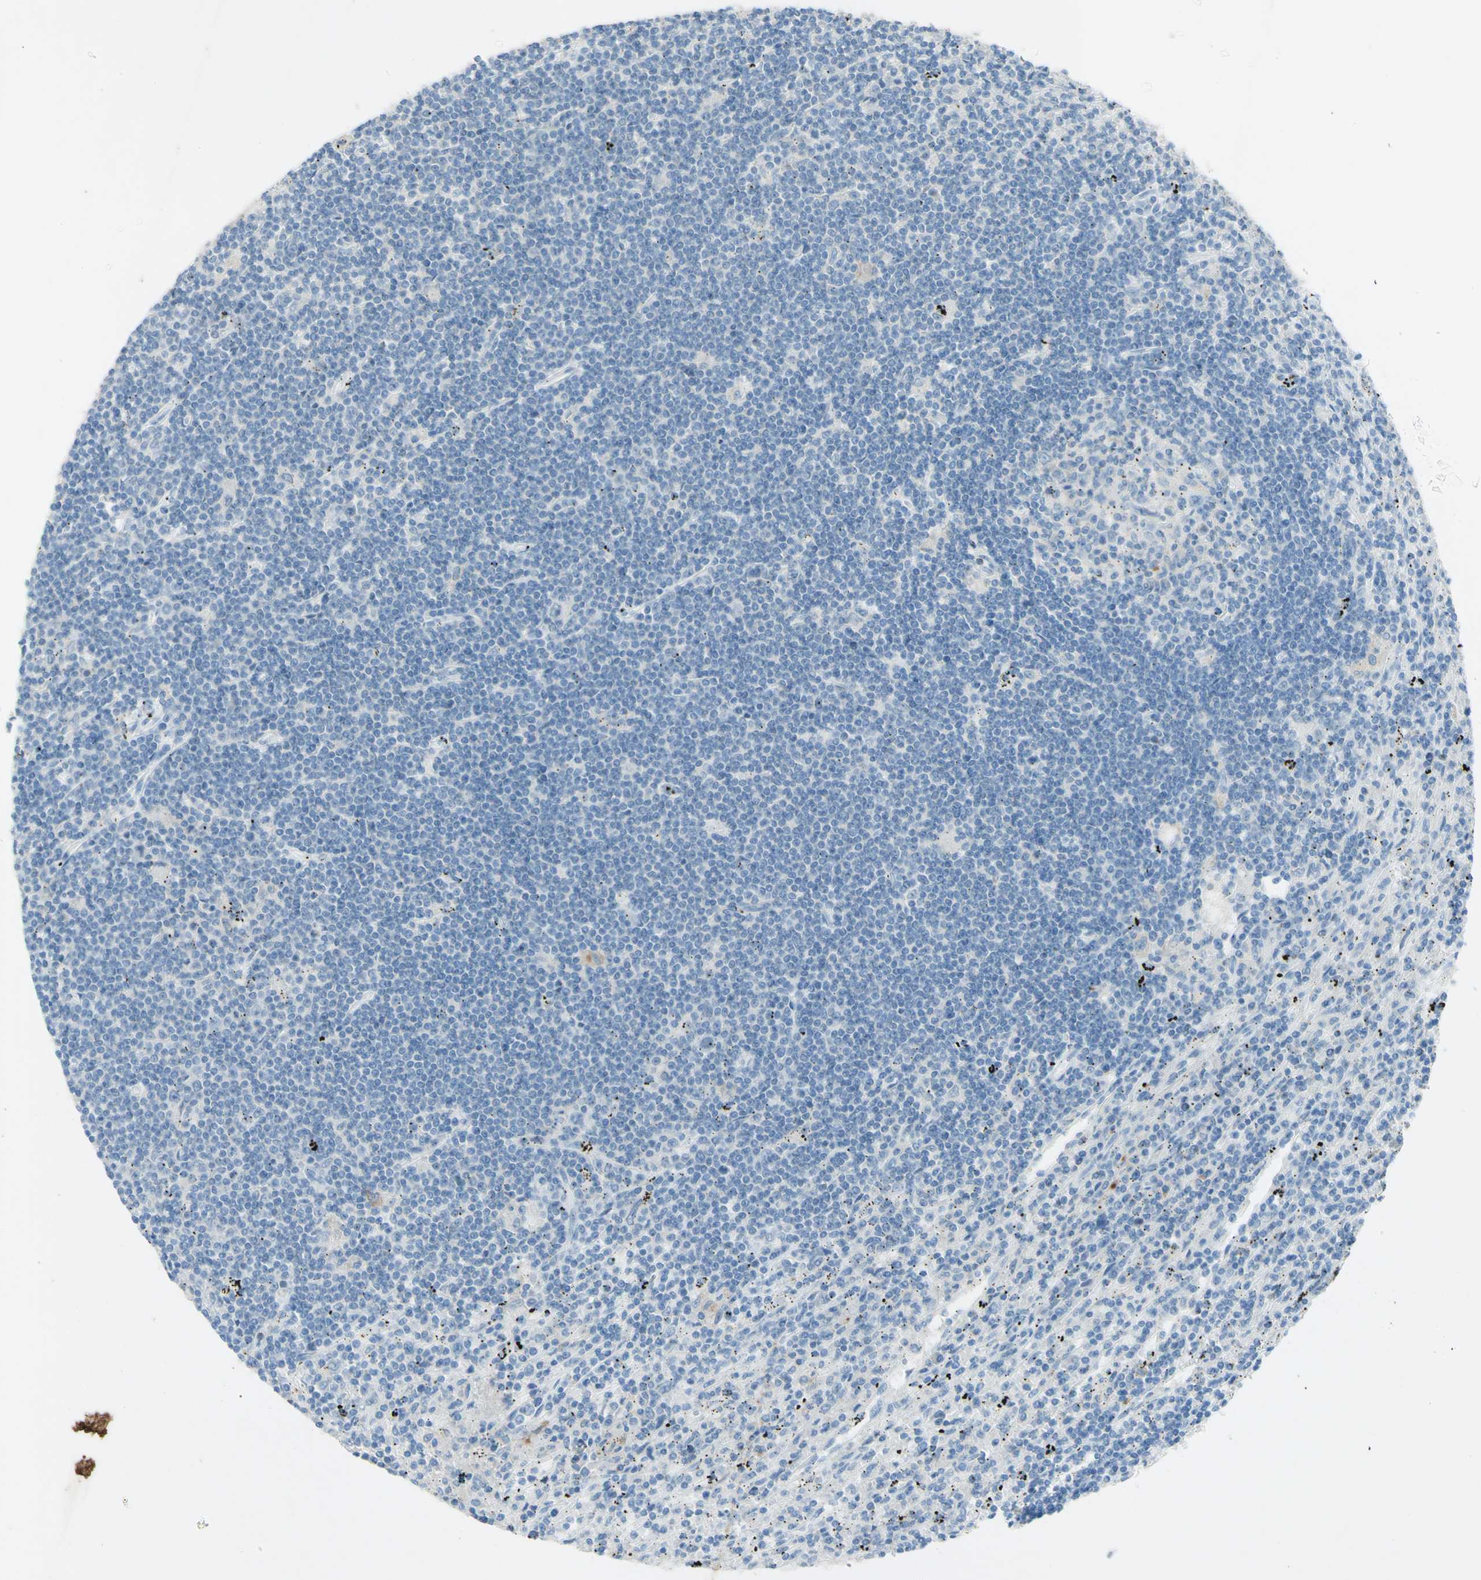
{"staining": {"intensity": "negative", "quantity": "none", "location": "none"}, "tissue": "lymphoma", "cell_type": "Tumor cells", "image_type": "cancer", "snomed": [{"axis": "morphology", "description": "Malignant lymphoma, non-Hodgkin's type, Low grade"}, {"axis": "topography", "description": "Spleen"}], "caption": "Tumor cells are negative for protein expression in human low-grade malignant lymphoma, non-Hodgkin's type.", "gene": "GDF15", "patient": {"sex": "male", "age": 76}}